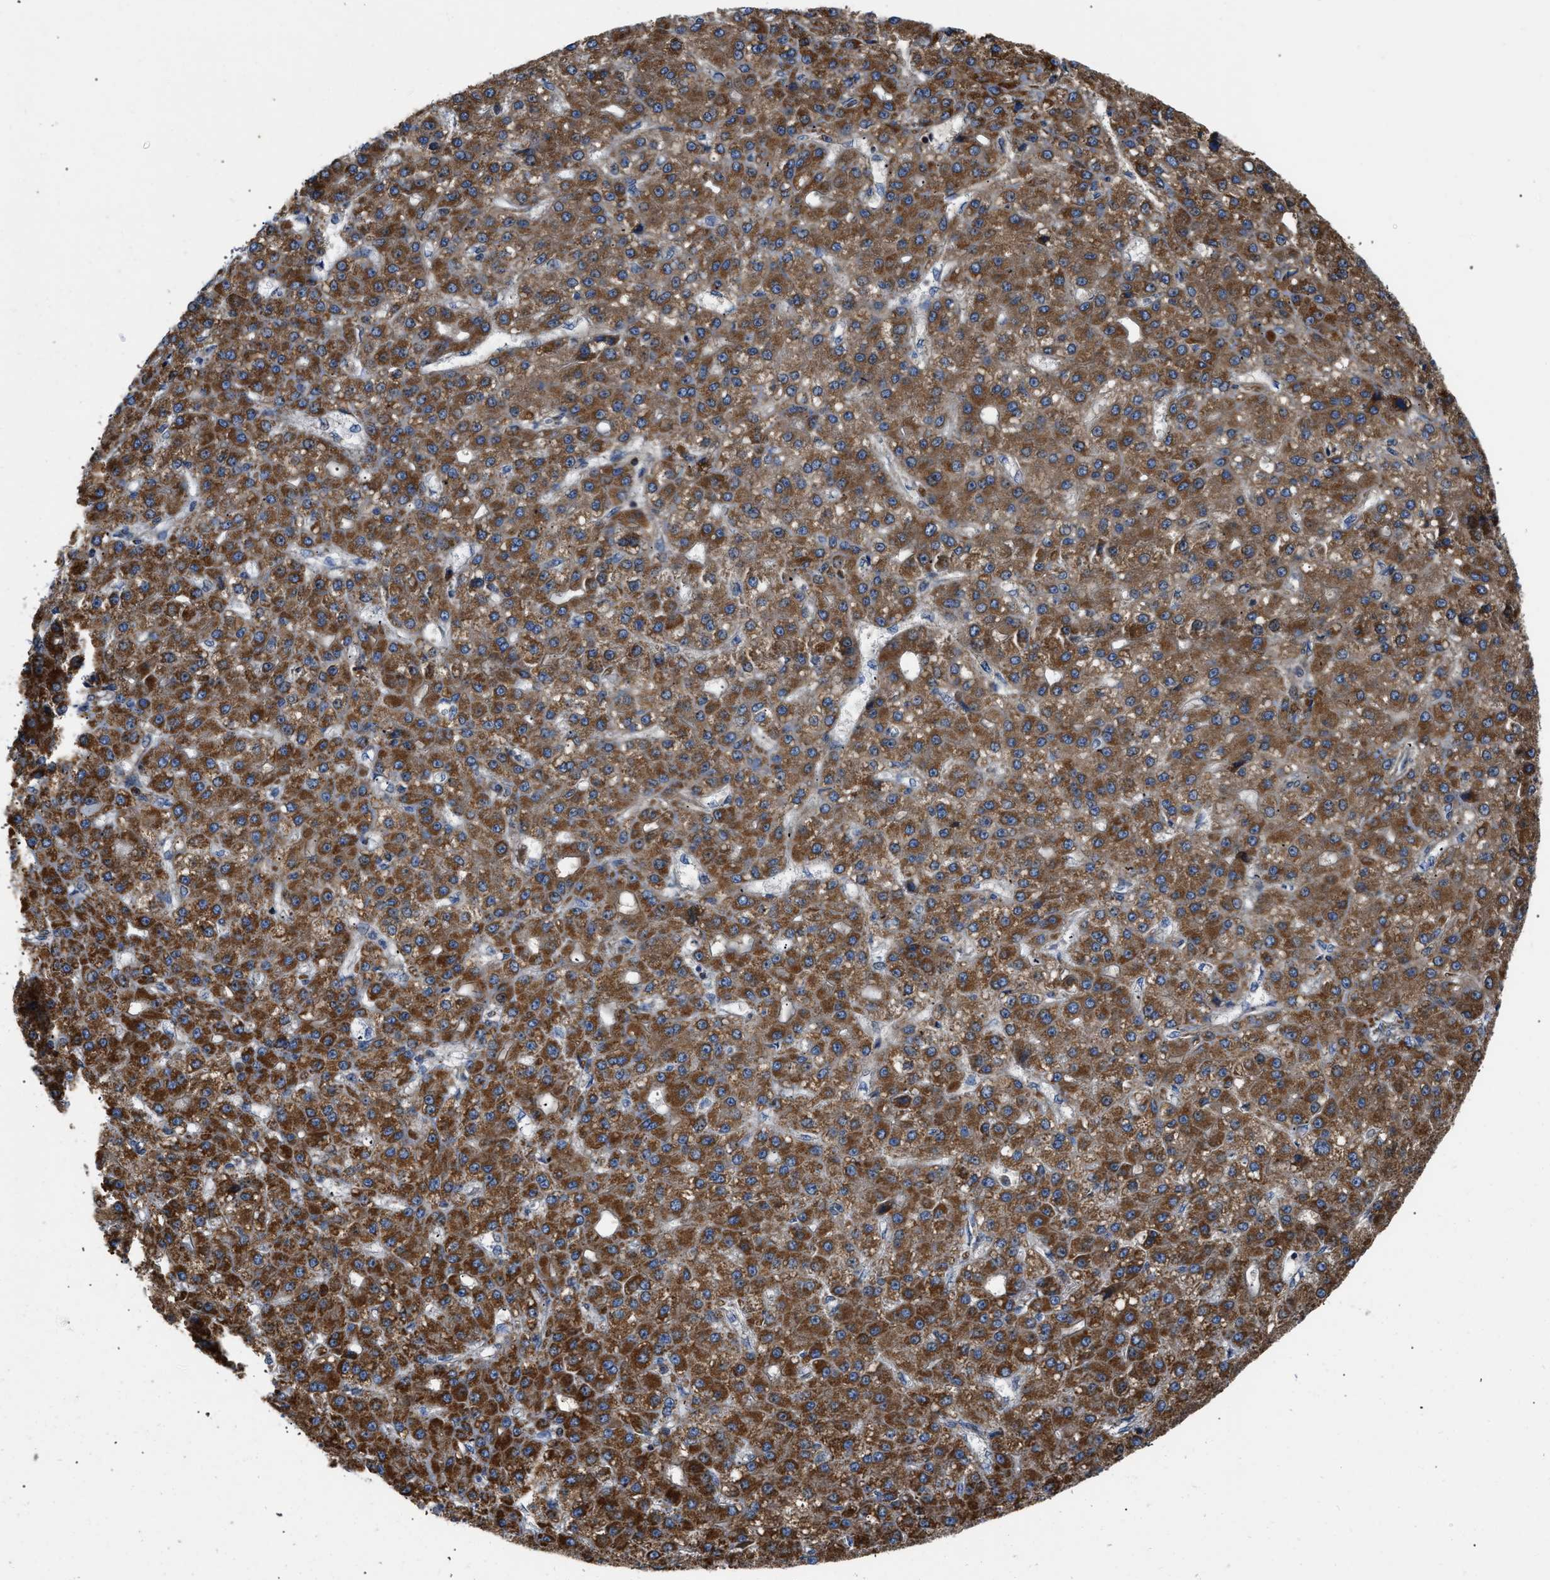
{"staining": {"intensity": "strong", "quantity": ">75%", "location": "cytoplasmic/membranous"}, "tissue": "liver cancer", "cell_type": "Tumor cells", "image_type": "cancer", "snomed": [{"axis": "morphology", "description": "Carcinoma, Hepatocellular, NOS"}, {"axis": "topography", "description": "Liver"}], "caption": "Immunohistochemical staining of liver hepatocellular carcinoma displays strong cytoplasmic/membranous protein expression in approximately >75% of tumor cells. The staining is performed using DAB (3,3'-diaminobenzidine) brown chromogen to label protein expression. The nuclei are counter-stained blue using hematoxylin.", "gene": "OPTN", "patient": {"sex": "male", "age": 67}}